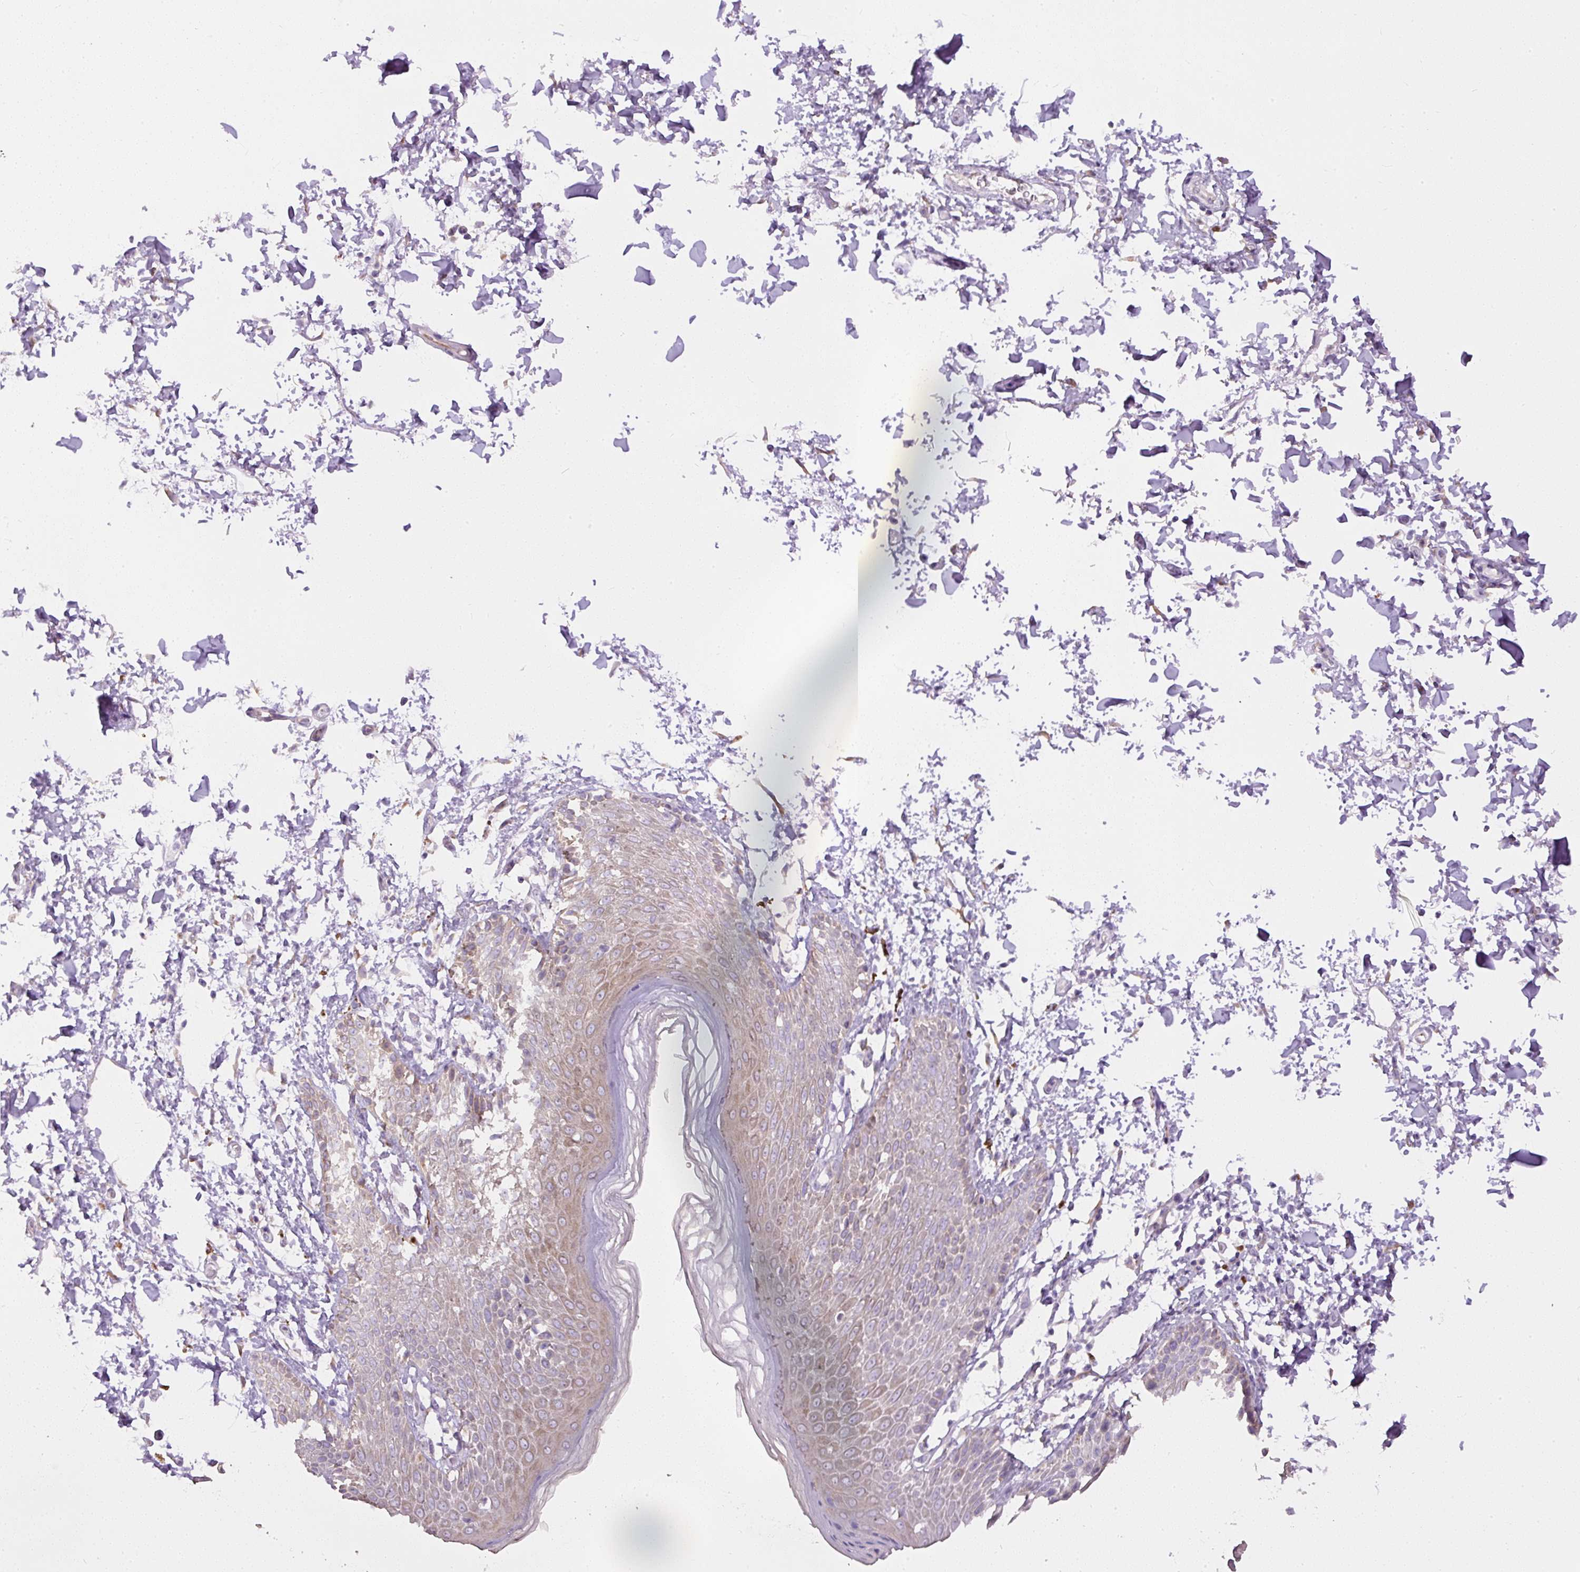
{"staining": {"intensity": "weak", "quantity": "25%-75%", "location": "cytoplasmic/membranous"}, "tissue": "skin", "cell_type": "Epidermal cells", "image_type": "normal", "snomed": [{"axis": "morphology", "description": "Normal tissue, NOS"}, {"axis": "topography", "description": "Peripheral nerve tissue"}], "caption": "This image shows unremarkable skin stained with IHC to label a protein in brown. The cytoplasmic/membranous of epidermal cells show weak positivity for the protein. Nuclei are counter-stained blue.", "gene": "FAM149A", "patient": {"sex": "male", "age": 51}}